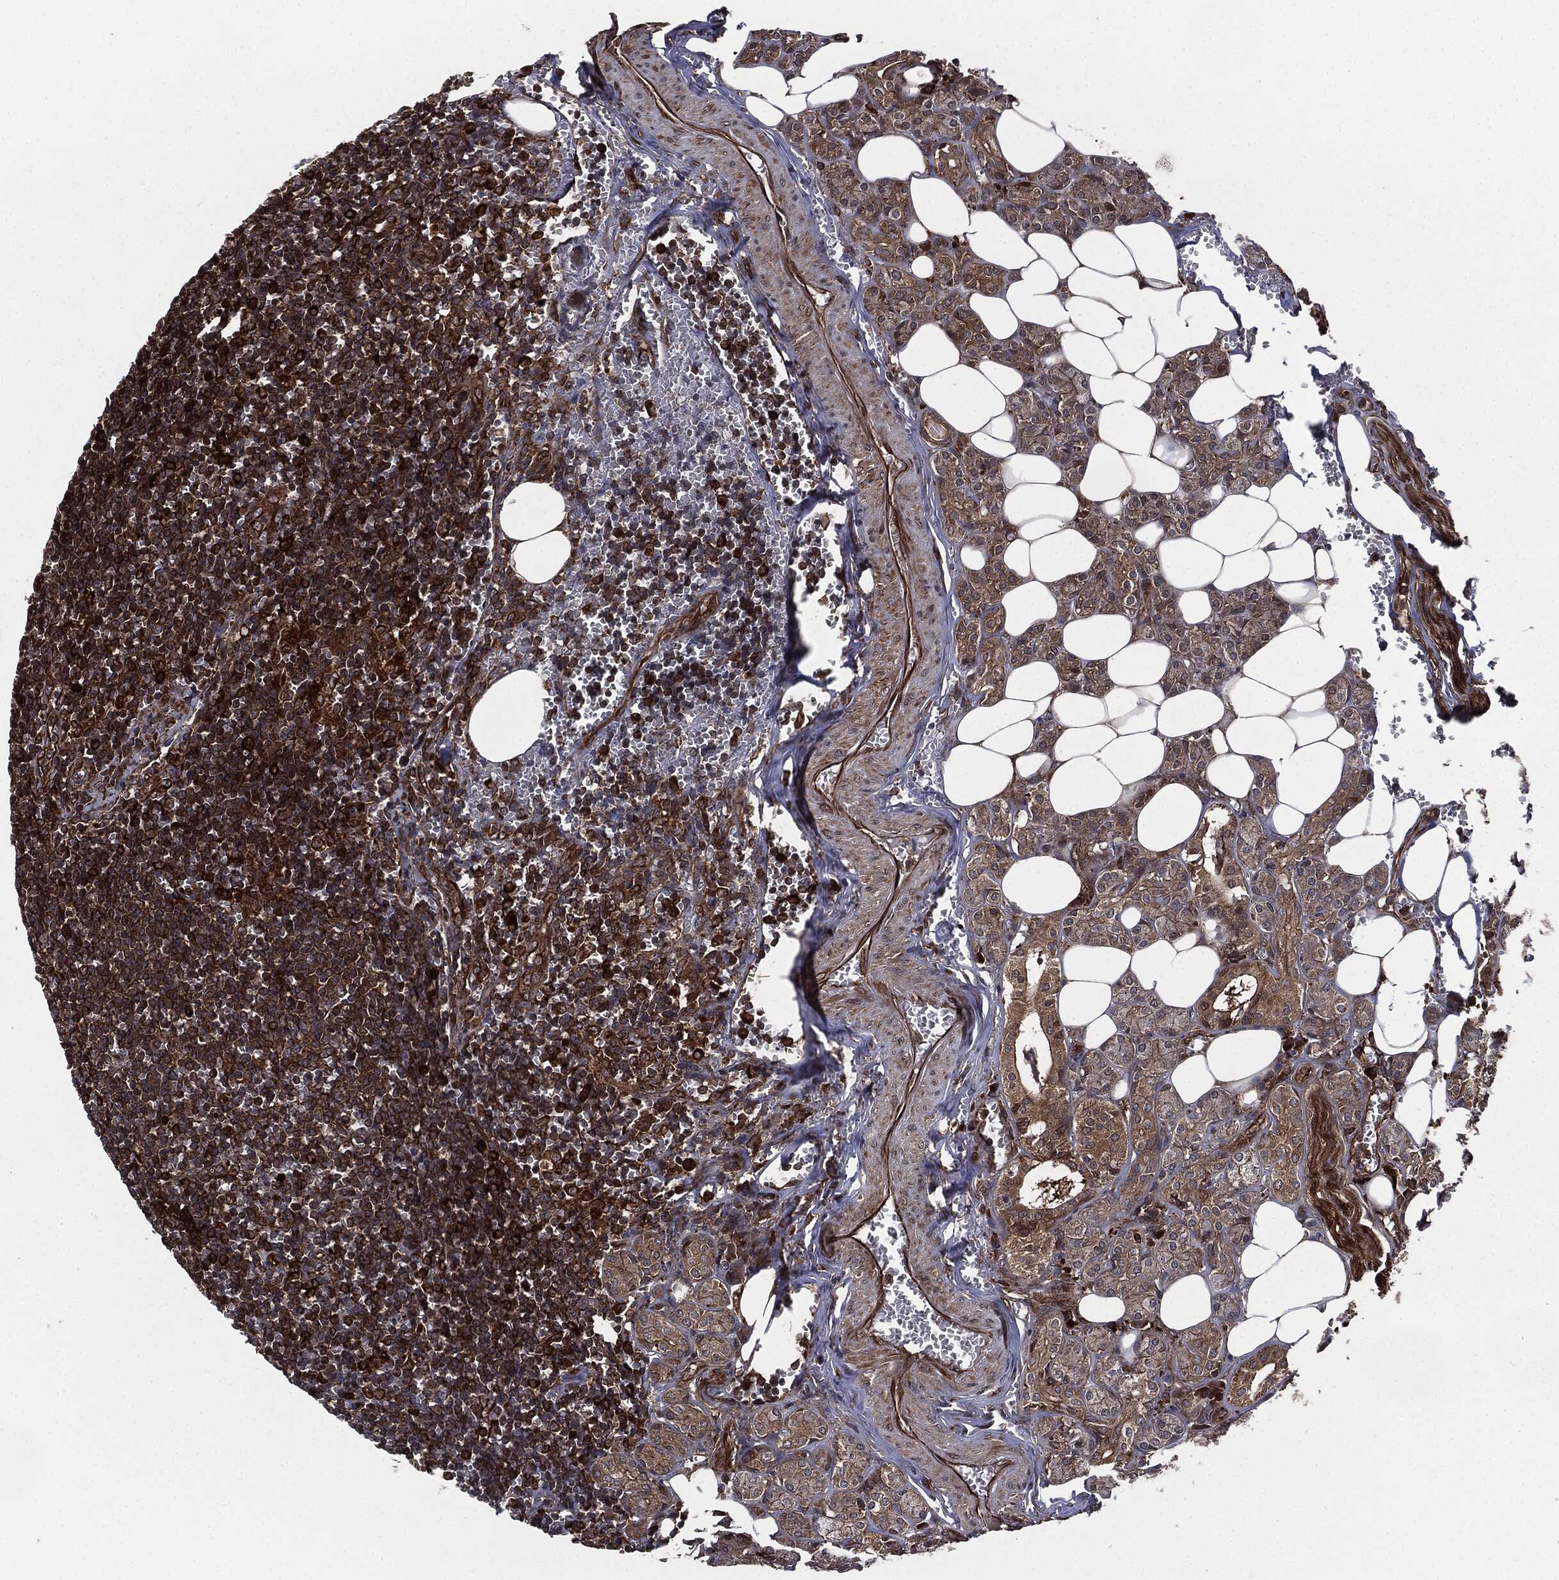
{"staining": {"intensity": "strong", "quantity": "<25%", "location": "cytoplasmic/membranous"}, "tissue": "lymph node", "cell_type": "Germinal center cells", "image_type": "normal", "snomed": [{"axis": "morphology", "description": "Normal tissue, NOS"}, {"axis": "topography", "description": "Lymph node"}, {"axis": "topography", "description": "Salivary gland"}], "caption": "Protein expression analysis of normal human lymph node reveals strong cytoplasmic/membranous expression in approximately <25% of germinal center cells.", "gene": "RAP1GDS1", "patient": {"sex": "male", "age": 78}}